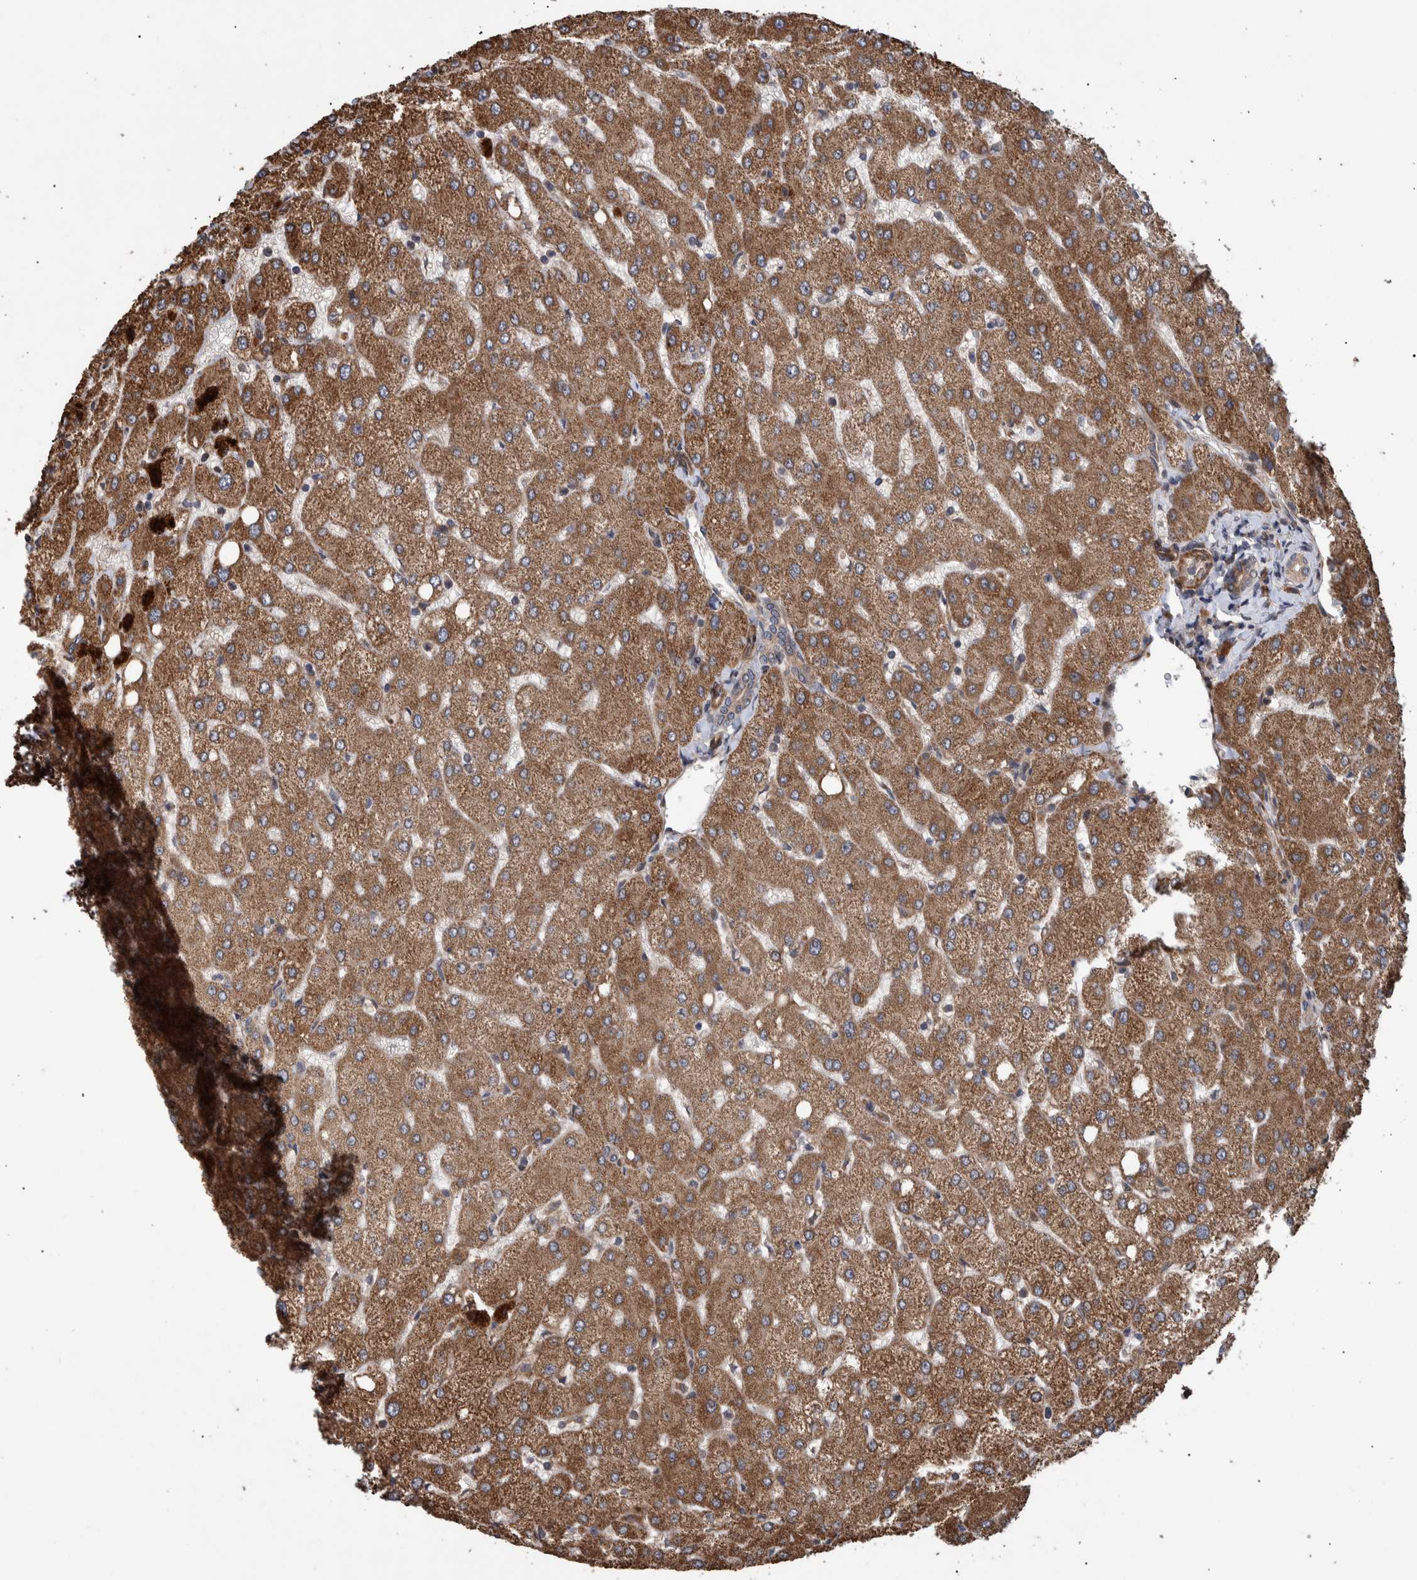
{"staining": {"intensity": "weak", "quantity": ">75%", "location": "cytoplasmic/membranous"}, "tissue": "liver", "cell_type": "Cholangiocytes", "image_type": "normal", "snomed": [{"axis": "morphology", "description": "Normal tissue, NOS"}, {"axis": "topography", "description": "Liver"}], "caption": "Cholangiocytes show weak cytoplasmic/membranous staining in approximately >75% of cells in benign liver.", "gene": "B3GNTL1", "patient": {"sex": "female", "age": 54}}